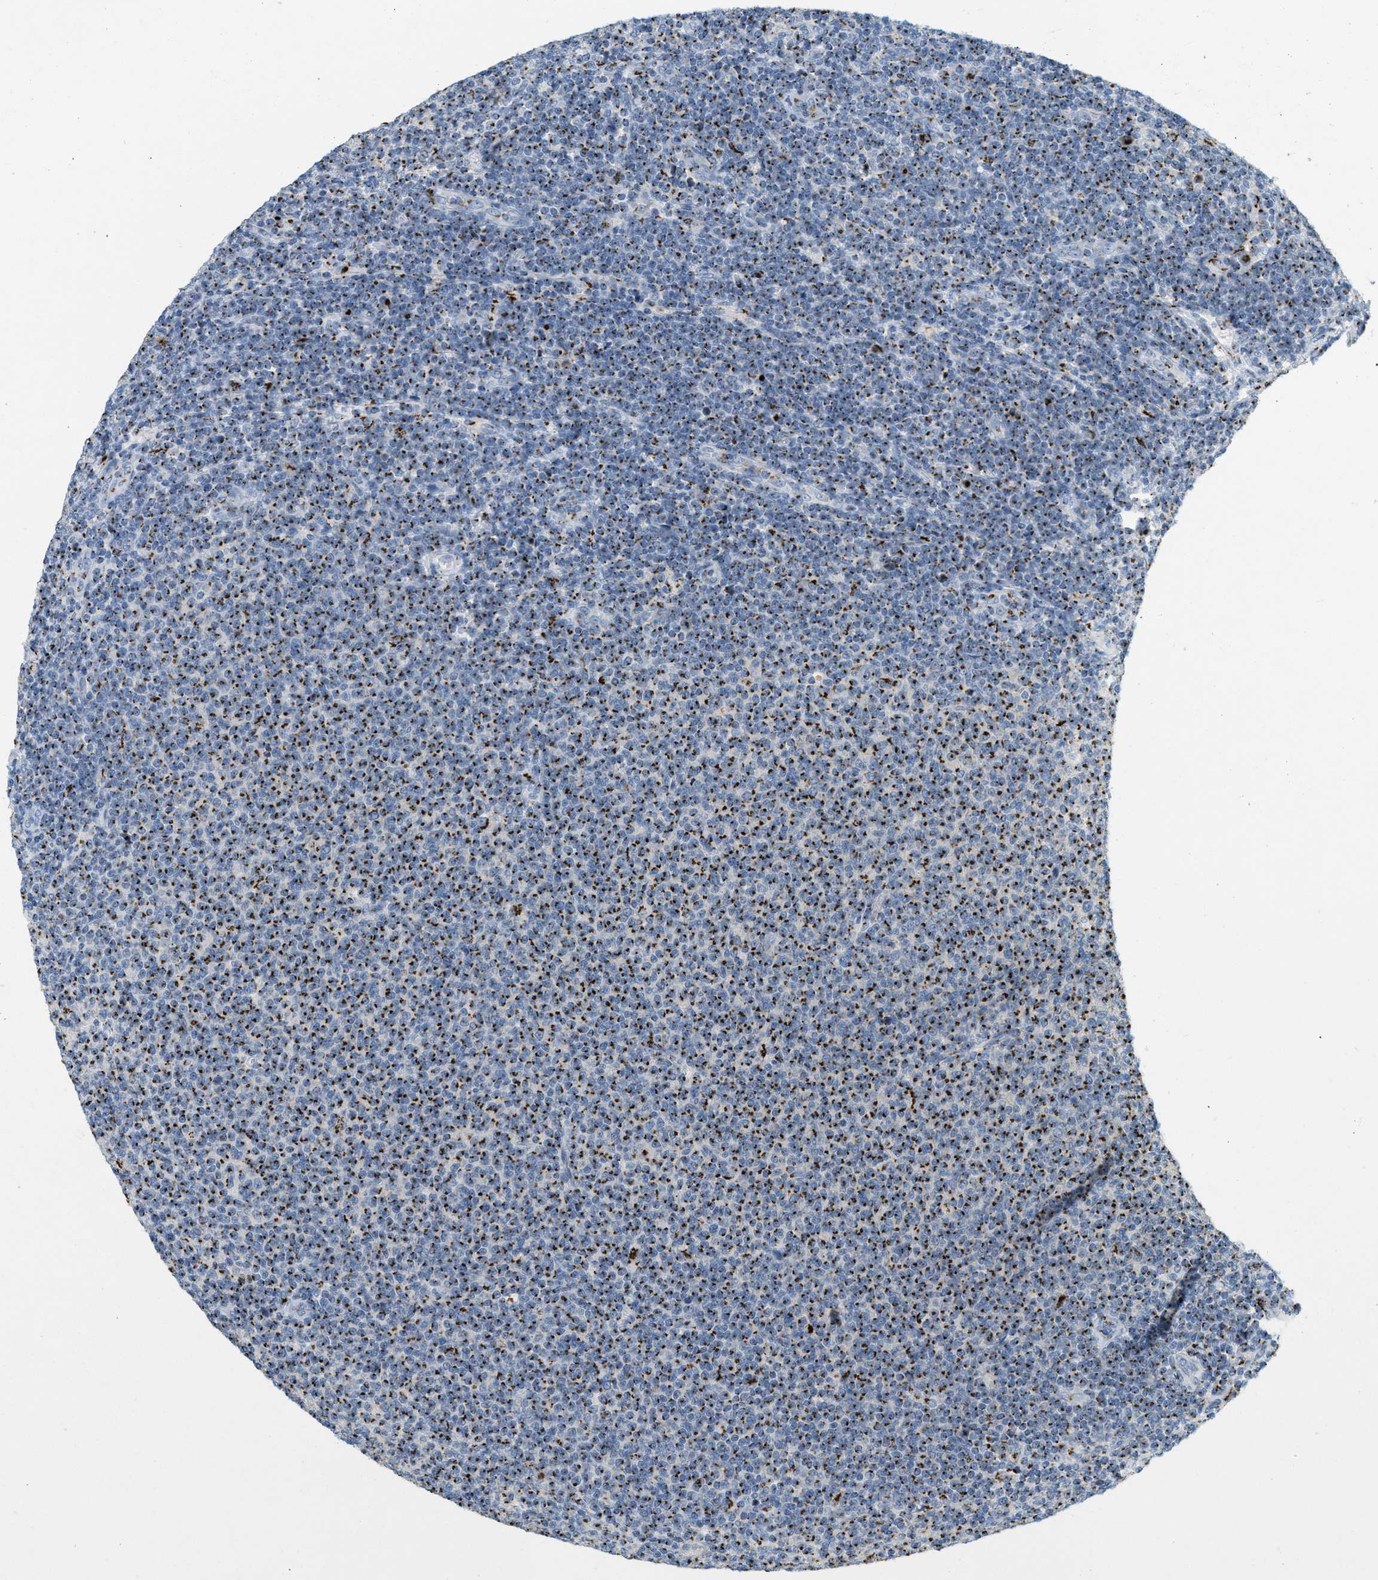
{"staining": {"intensity": "strong", "quantity": ">75%", "location": "cytoplasmic/membranous"}, "tissue": "lymphoma", "cell_type": "Tumor cells", "image_type": "cancer", "snomed": [{"axis": "morphology", "description": "Malignant lymphoma, non-Hodgkin's type, Low grade"}, {"axis": "topography", "description": "Lymph node"}], "caption": "DAB immunohistochemical staining of lymphoma shows strong cytoplasmic/membranous protein expression in about >75% of tumor cells.", "gene": "ENTPD4", "patient": {"sex": "male", "age": 66}}